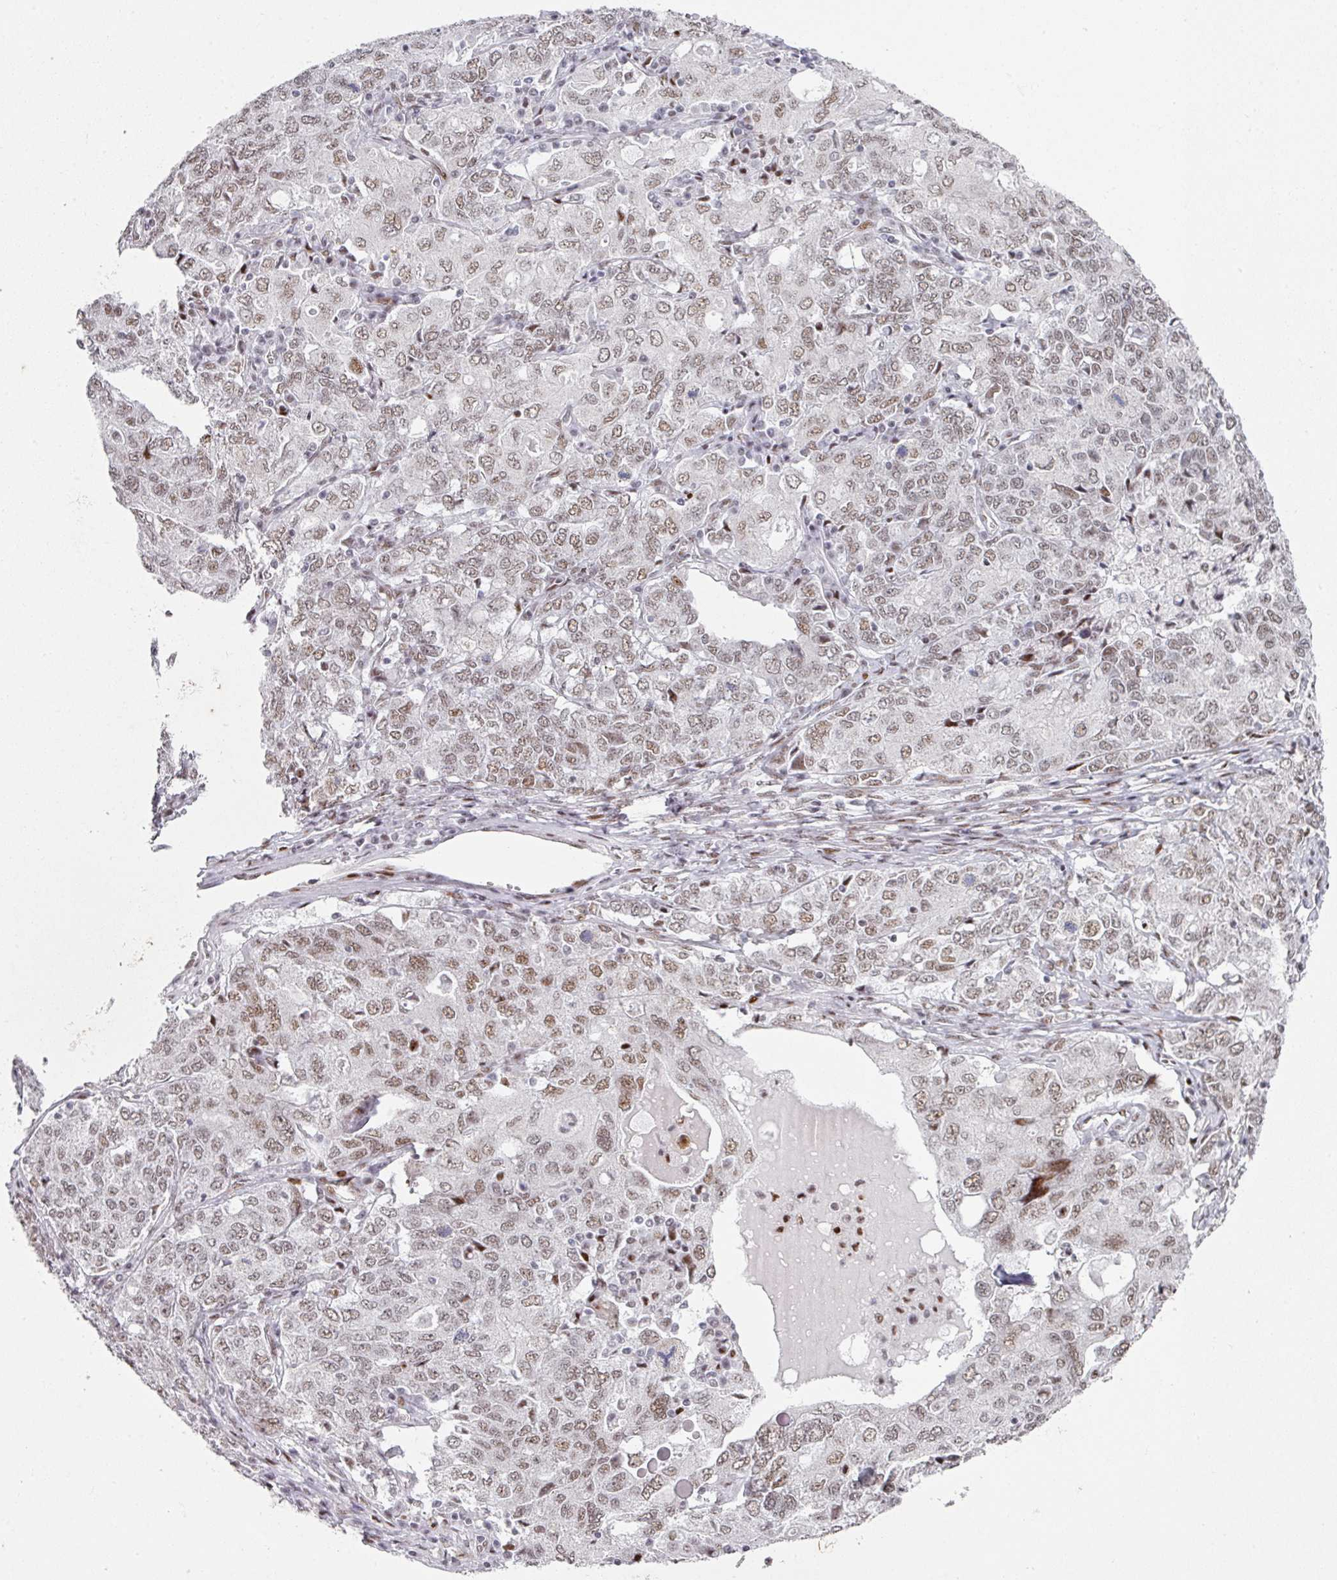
{"staining": {"intensity": "moderate", "quantity": ">75%", "location": "nuclear"}, "tissue": "ovarian cancer", "cell_type": "Tumor cells", "image_type": "cancer", "snomed": [{"axis": "morphology", "description": "Carcinoma, endometroid"}, {"axis": "topography", "description": "Ovary"}], "caption": "IHC (DAB) staining of ovarian endometroid carcinoma demonstrates moderate nuclear protein expression in approximately >75% of tumor cells.", "gene": "SF3B5", "patient": {"sex": "female", "age": 62}}